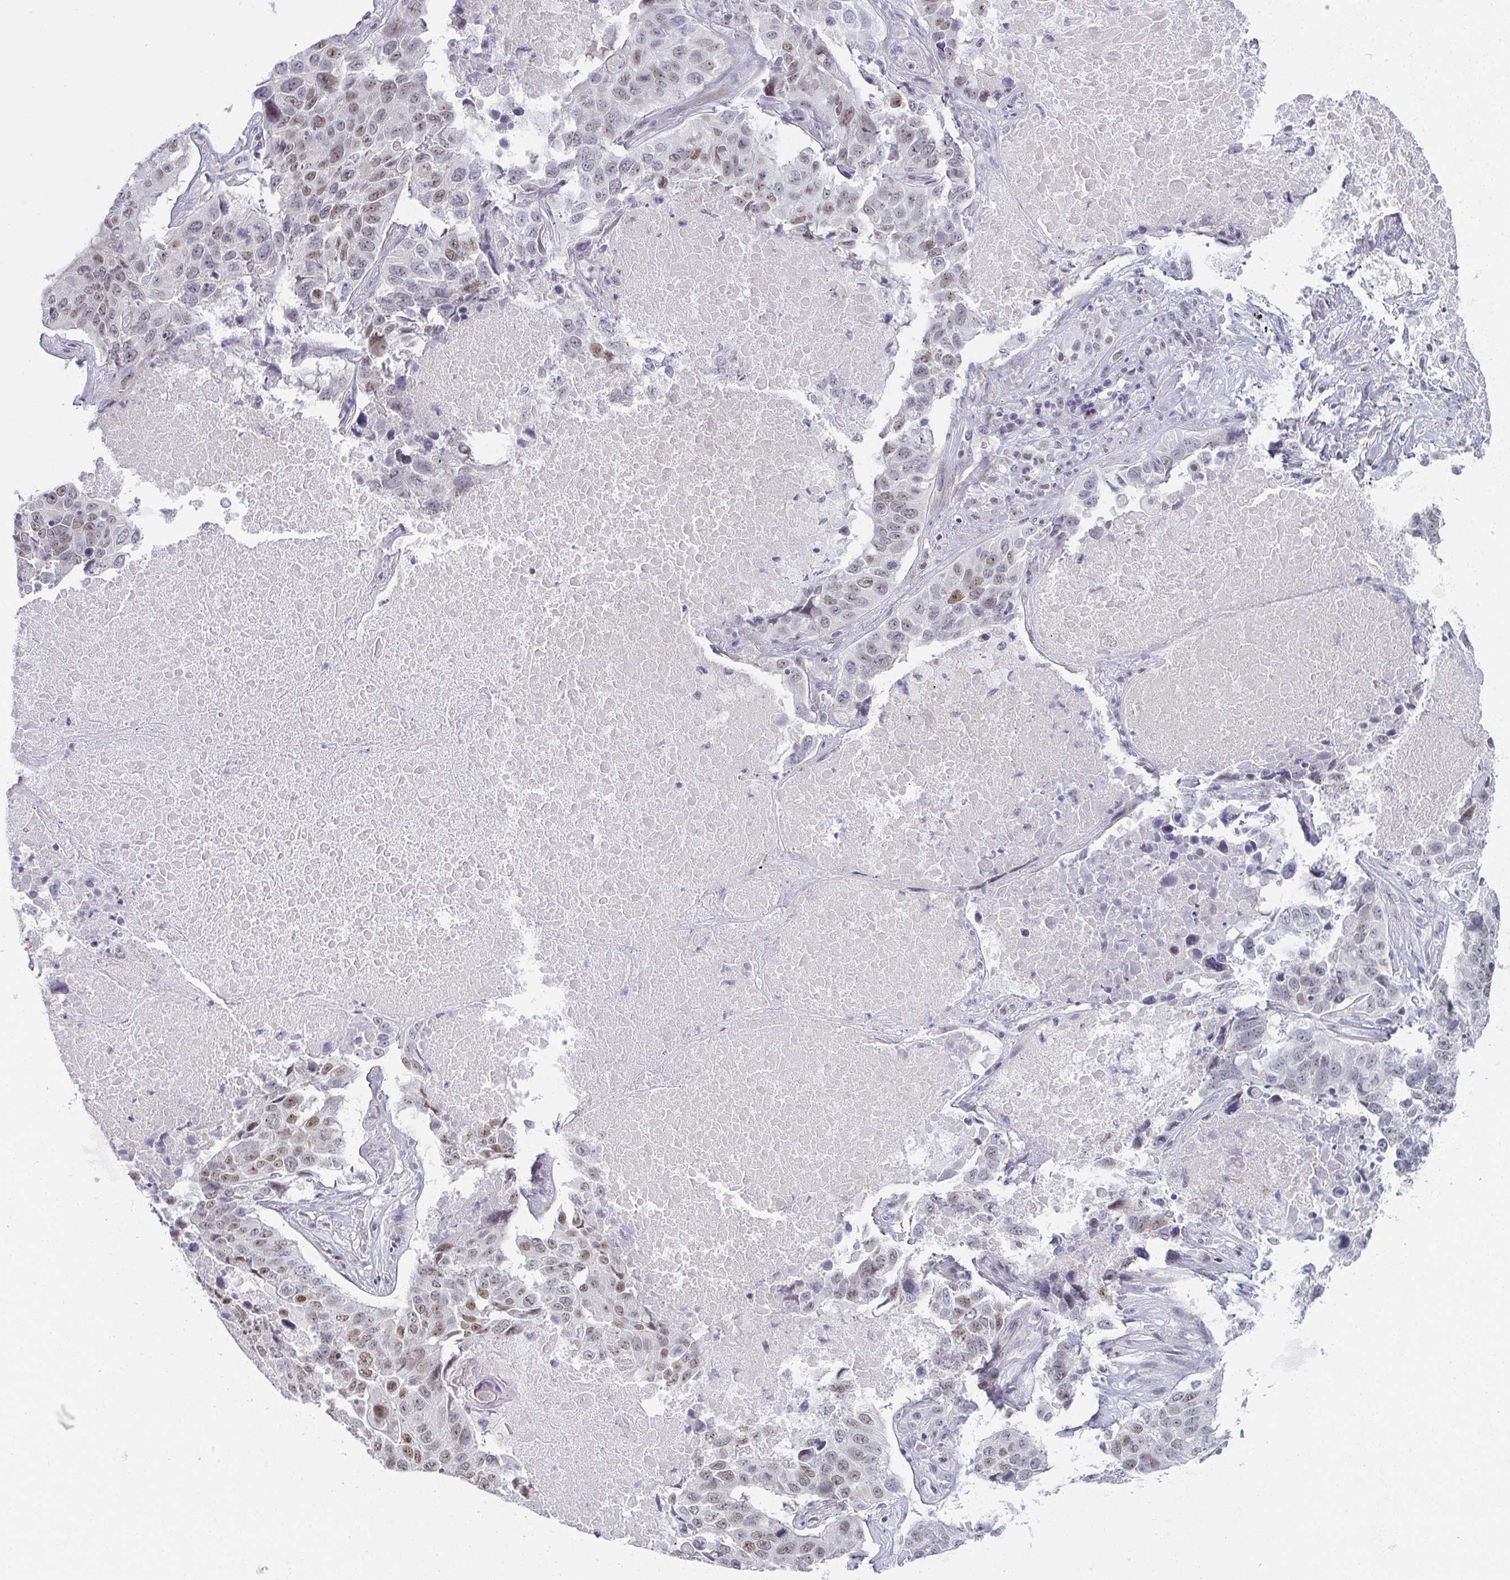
{"staining": {"intensity": "moderate", "quantity": "25%-75%", "location": "nuclear"}, "tissue": "lung cancer", "cell_type": "Tumor cells", "image_type": "cancer", "snomed": [{"axis": "morphology", "description": "Normal tissue, NOS"}, {"axis": "morphology", "description": "Squamous cell carcinoma, NOS"}, {"axis": "topography", "description": "Bronchus"}, {"axis": "topography", "description": "Lung"}], "caption": "Immunohistochemistry (IHC) image of human lung cancer (squamous cell carcinoma) stained for a protein (brown), which demonstrates medium levels of moderate nuclear positivity in about 25%-75% of tumor cells.", "gene": "PYCR3", "patient": {"sex": "male", "age": 64}}